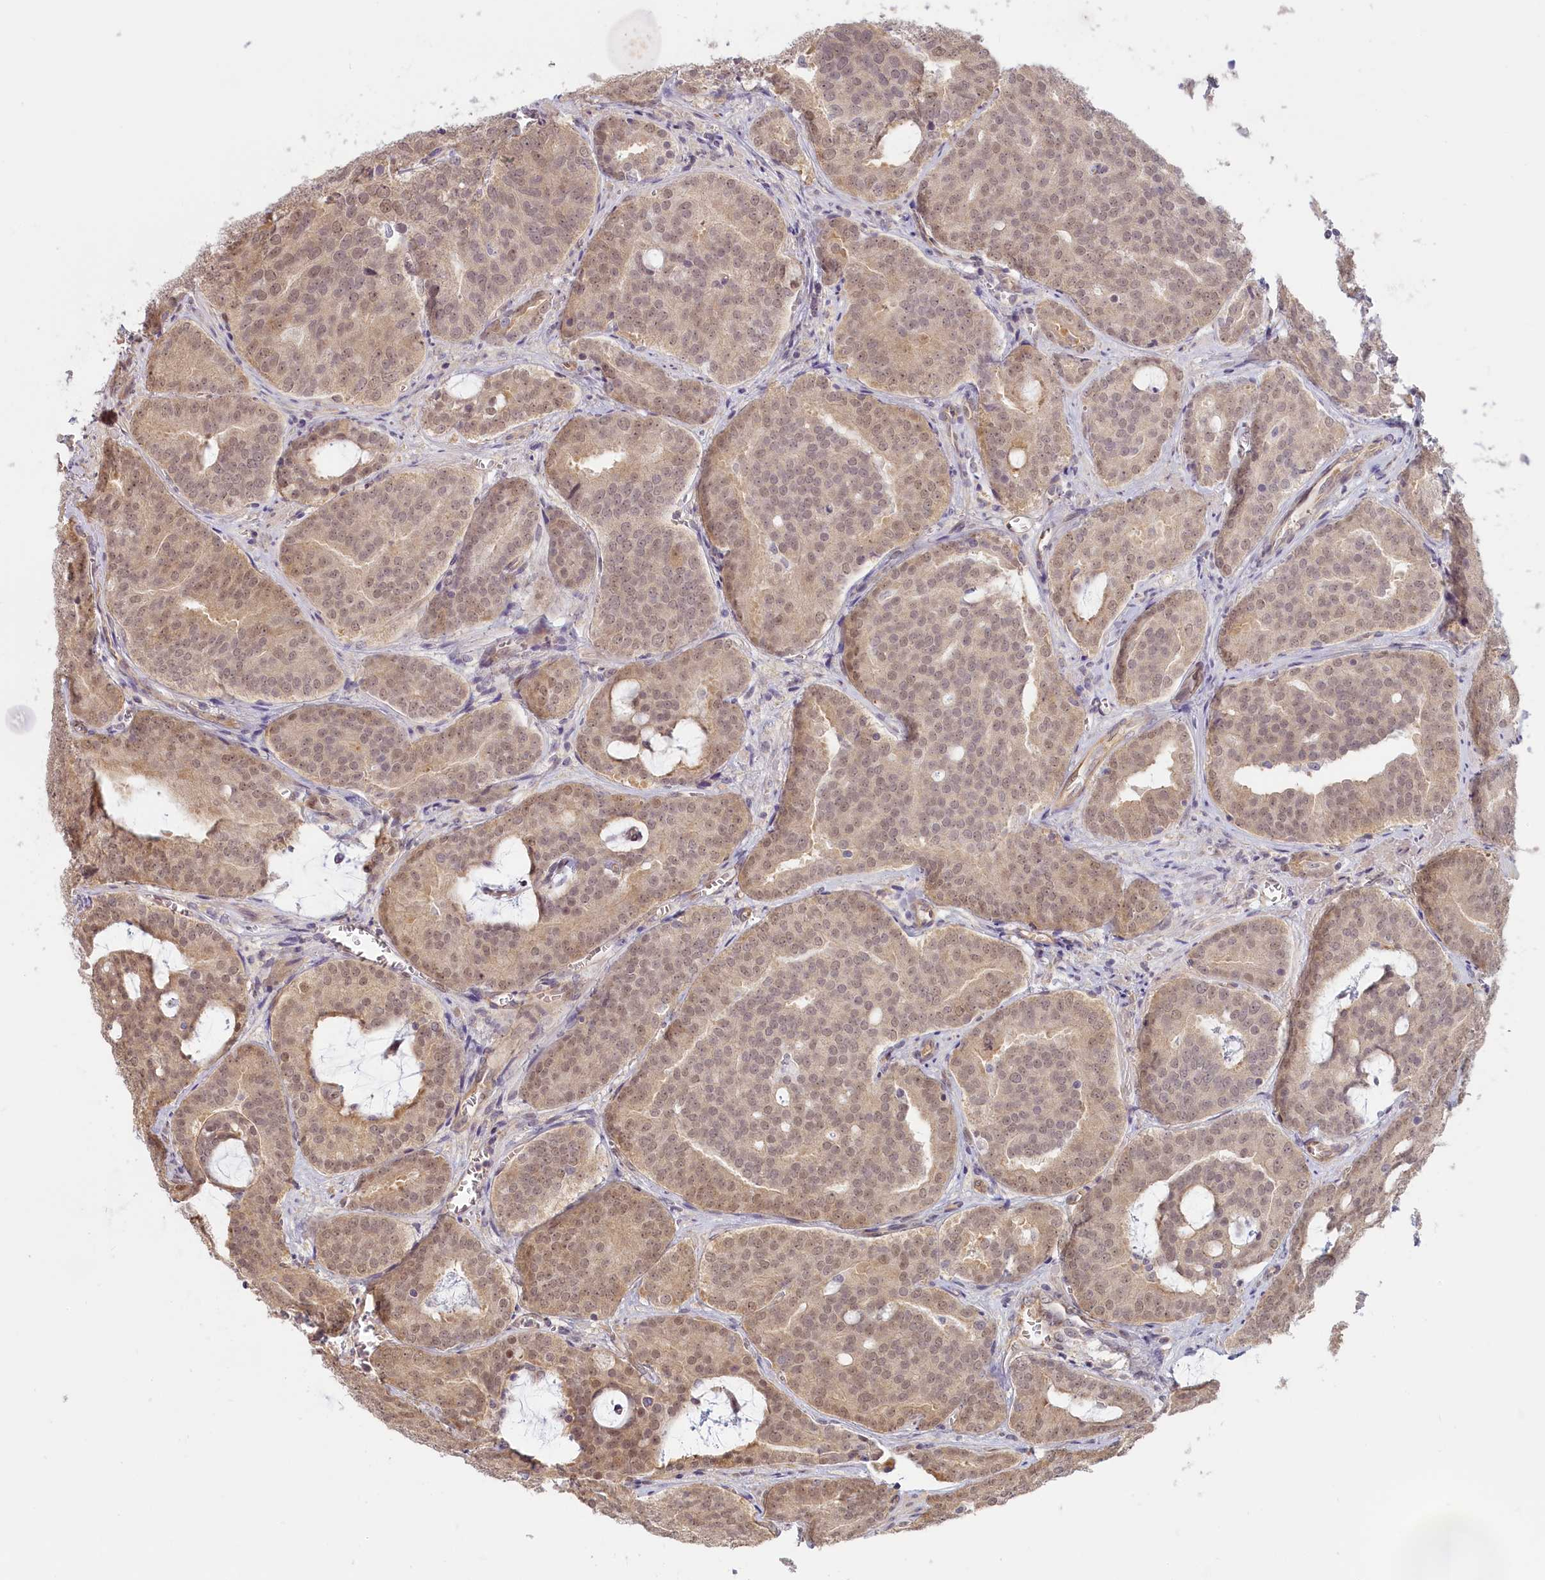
{"staining": {"intensity": "moderate", "quantity": ">75%", "location": "nuclear"}, "tissue": "prostate cancer", "cell_type": "Tumor cells", "image_type": "cancer", "snomed": [{"axis": "morphology", "description": "Adenocarcinoma, High grade"}, {"axis": "topography", "description": "Prostate"}], "caption": "Prostate cancer stained with immunohistochemistry (IHC) exhibits moderate nuclear staining in approximately >75% of tumor cells. (brown staining indicates protein expression, while blue staining denotes nuclei).", "gene": "C19orf44", "patient": {"sex": "male", "age": 55}}